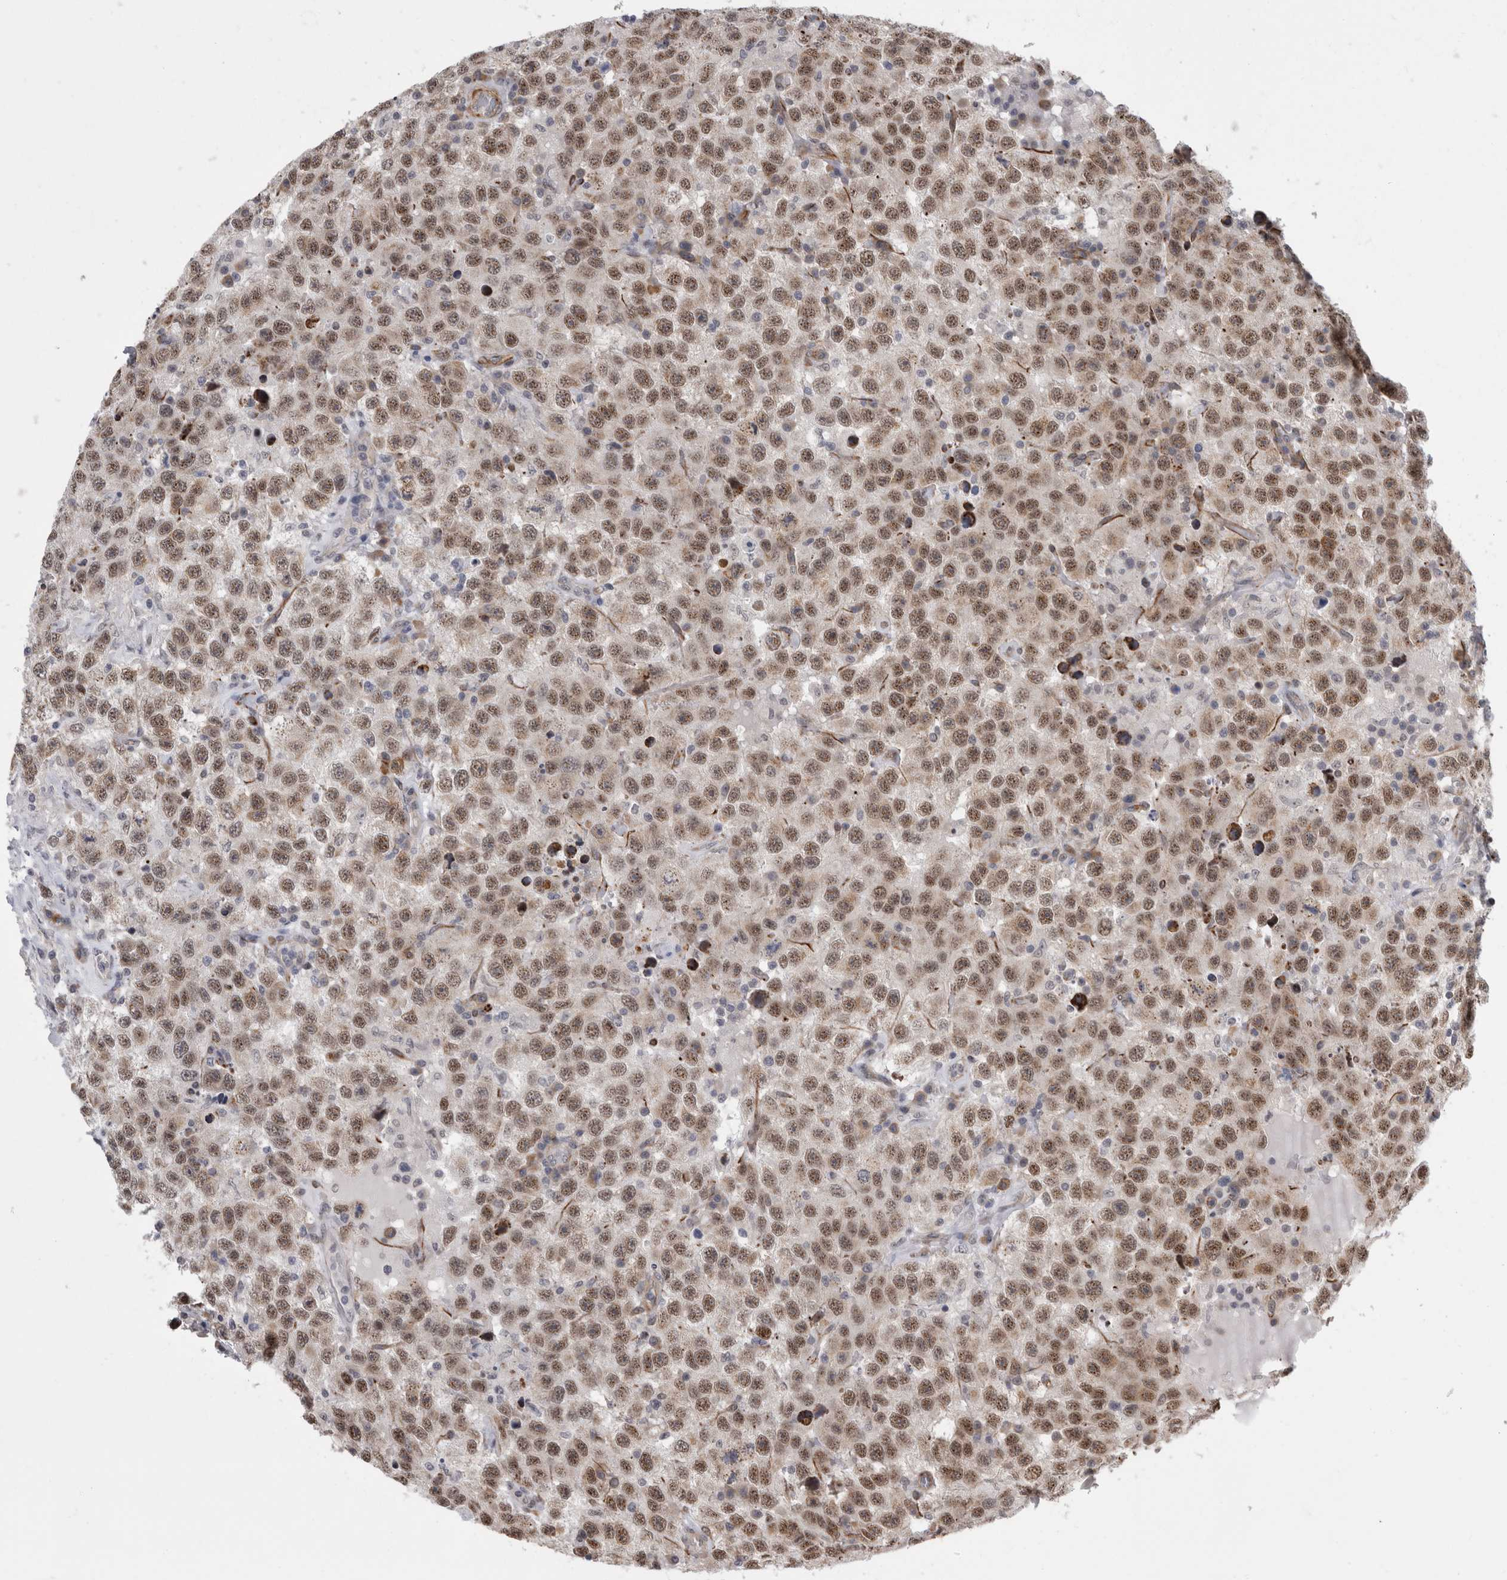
{"staining": {"intensity": "moderate", "quantity": ">75%", "location": "nuclear"}, "tissue": "testis cancer", "cell_type": "Tumor cells", "image_type": "cancer", "snomed": [{"axis": "morphology", "description": "Seminoma, NOS"}, {"axis": "topography", "description": "Testis"}], "caption": "Immunohistochemistry (IHC) image of neoplastic tissue: testis seminoma stained using IHC demonstrates medium levels of moderate protein expression localized specifically in the nuclear of tumor cells, appearing as a nuclear brown color.", "gene": "FAM83H", "patient": {"sex": "male", "age": 41}}